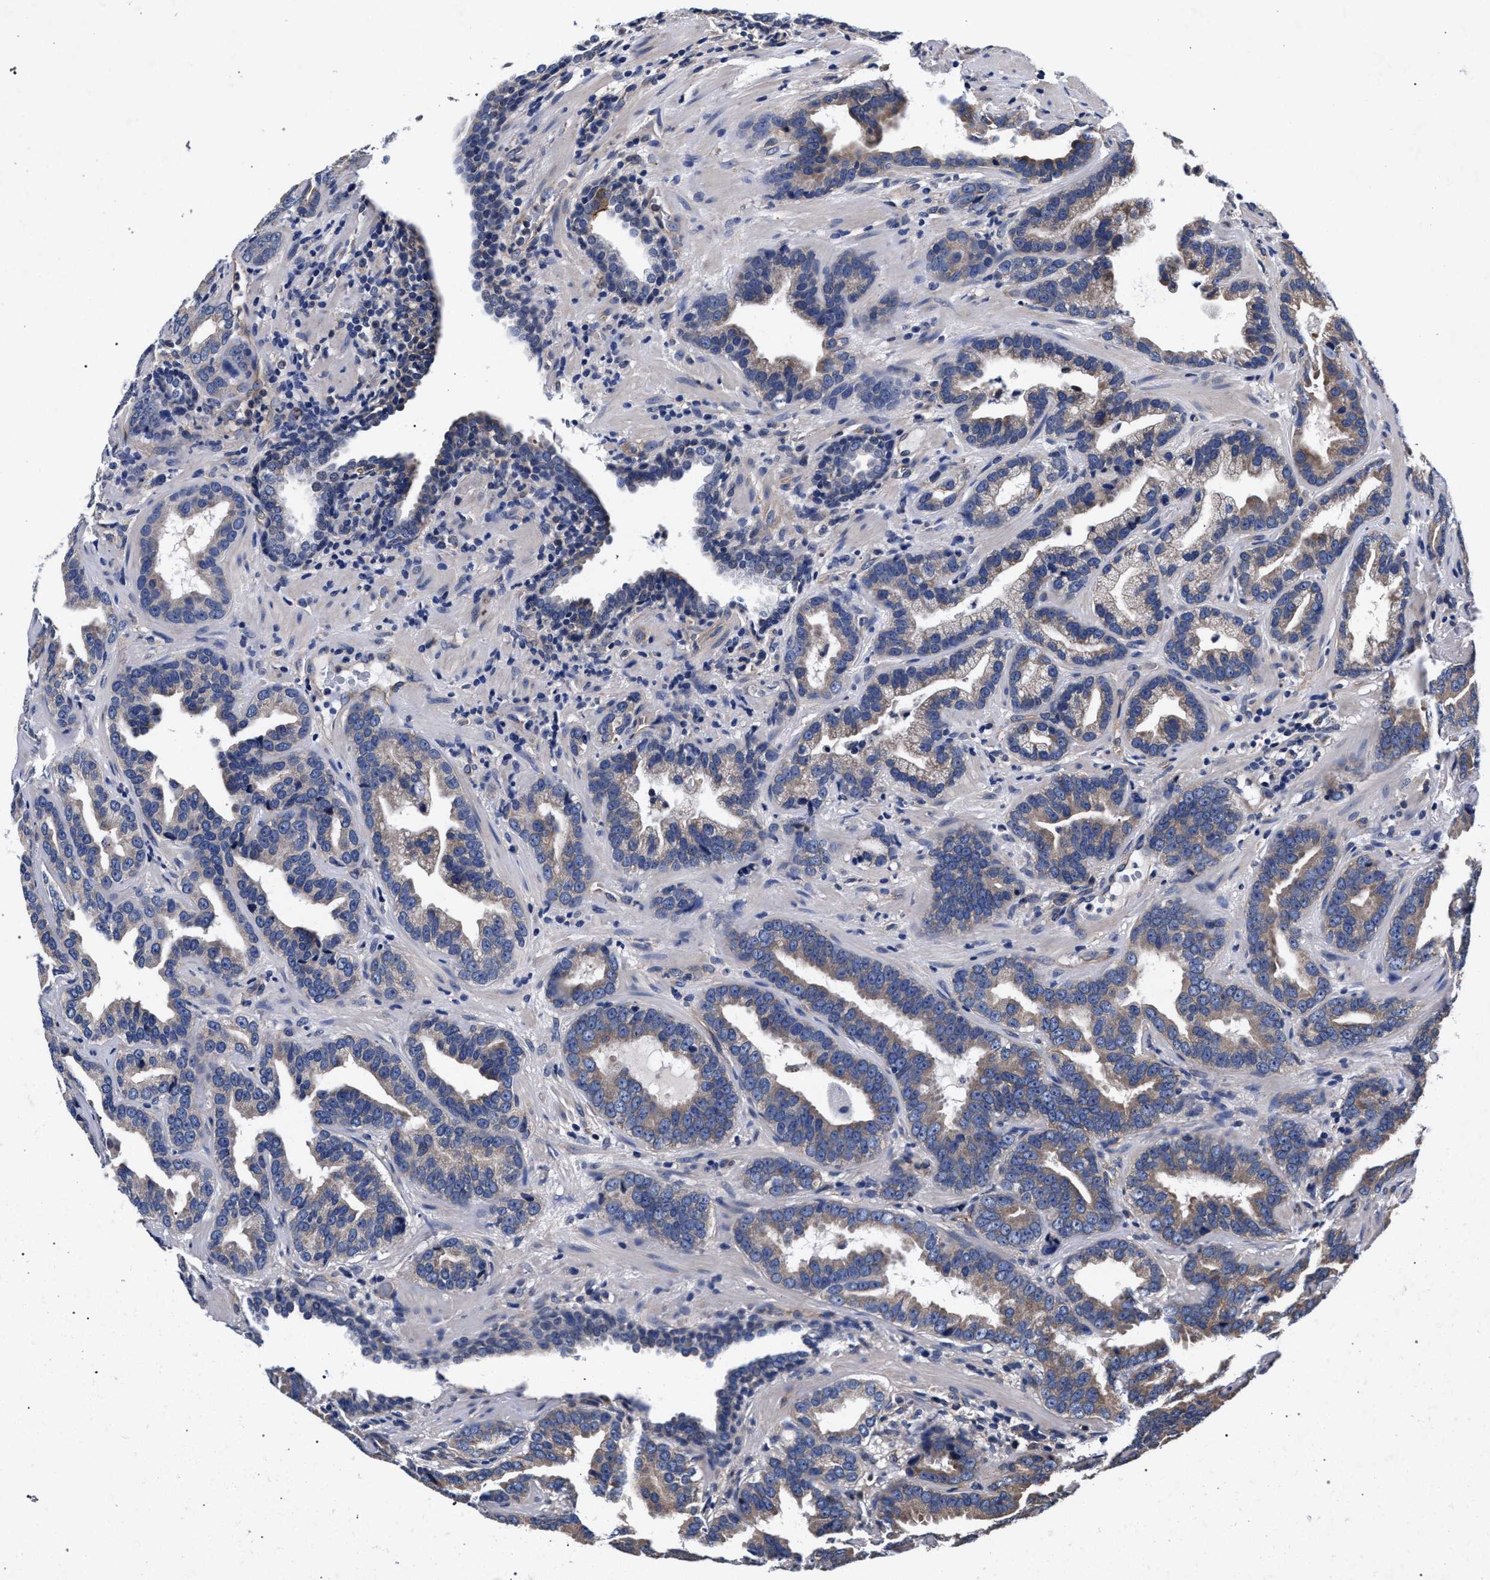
{"staining": {"intensity": "weak", "quantity": "25%-75%", "location": "cytoplasmic/membranous"}, "tissue": "prostate cancer", "cell_type": "Tumor cells", "image_type": "cancer", "snomed": [{"axis": "morphology", "description": "Adenocarcinoma, Low grade"}, {"axis": "topography", "description": "Prostate"}], "caption": "Immunohistochemical staining of prostate adenocarcinoma (low-grade) reveals low levels of weak cytoplasmic/membranous expression in approximately 25%-75% of tumor cells.", "gene": "CFAP95", "patient": {"sex": "male", "age": 59}}